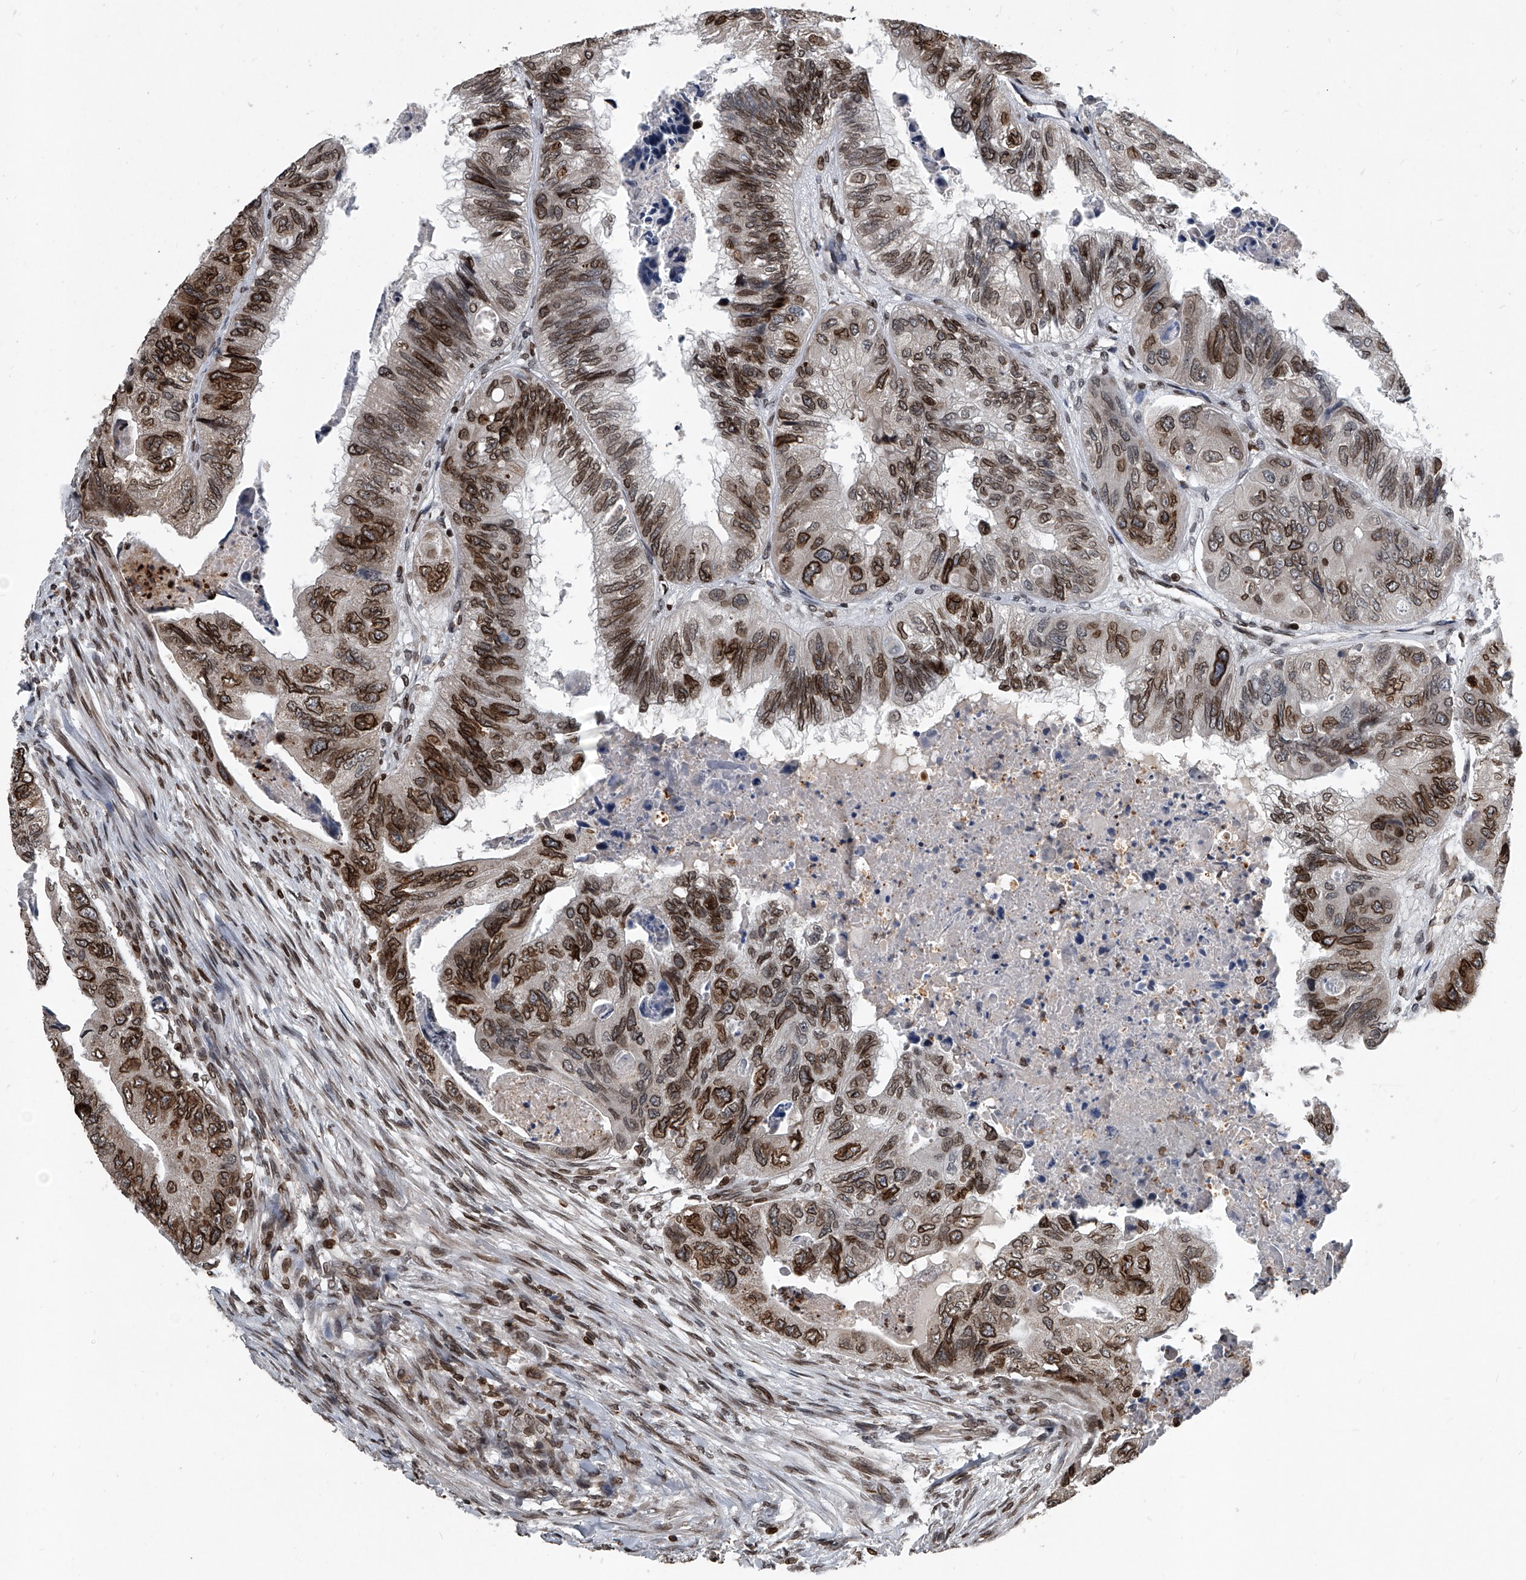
{"staining": {"intensity": "strong", "quantity": ">75%", "location": "cytoplasmic/membranous,nuclear"}, "tissue": "colorectal cancer", "cell_type": "Tumor cells", "image_type": "cancer", "snomed": [{"axis": "morphology", "description": "Adenocarcinoma, NOS"}, {"axis": "topography", "description": "Rectum"}], "caption": "A photomicrograph showing strong cytoplasmic/membranous and nuclear positivity in about >75% of tumor cells in colorectal cancer, as visualized by brown immunohistochemical staining.", "gene": "PHF20", "patient": {"sex": "male", "age": 63}}